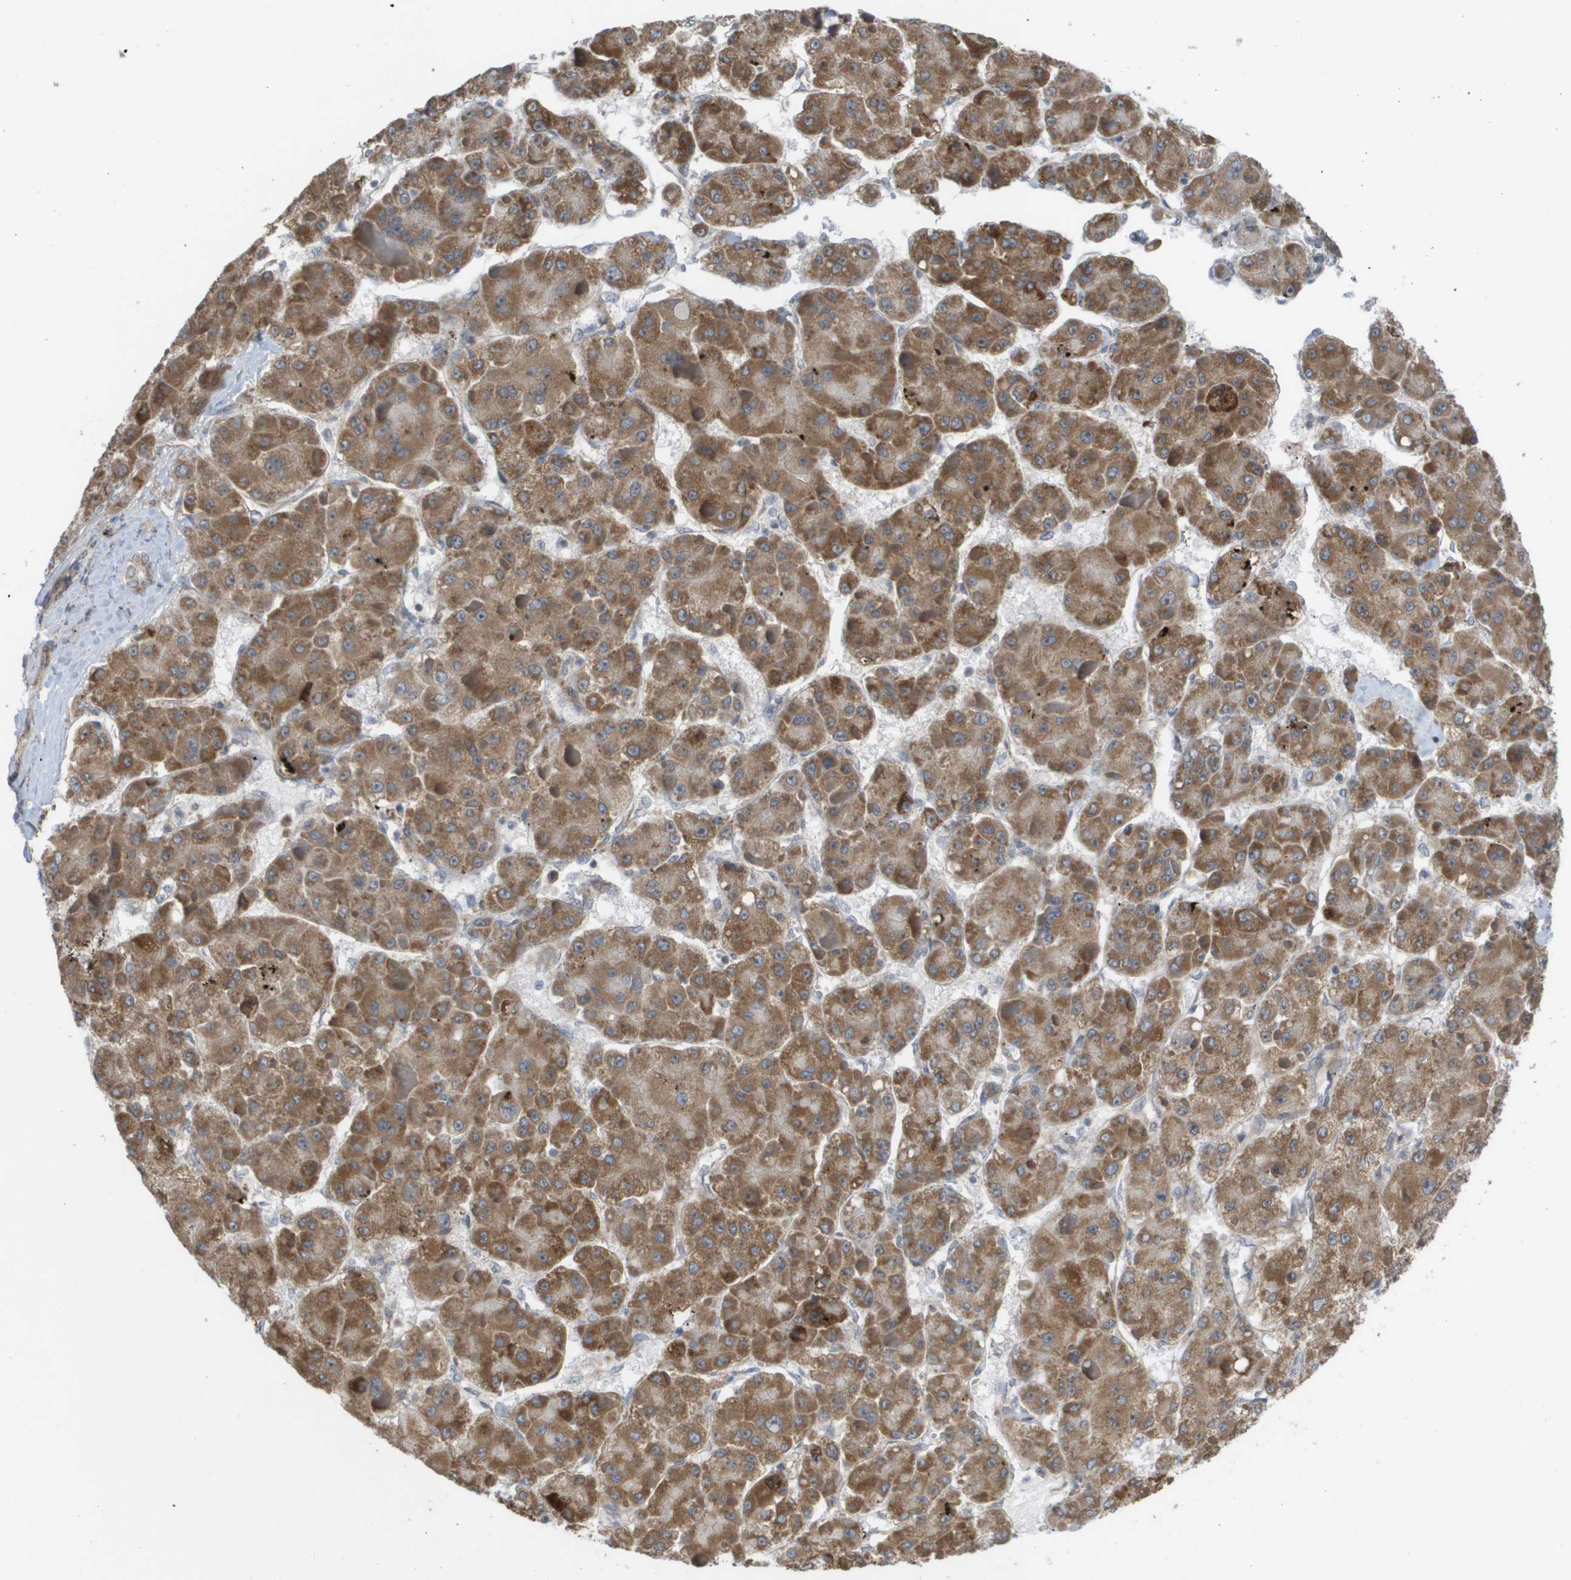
{"staining": {"intensity": "moderate", "quantity": ">75%", "location": "cytoplasmic/membranous"}, "tissue": "liver cancer", "cell_type": "Tumor cells", "image_type": "cancer", "snomed": [{"axis": "morphology", "description": "Carcinoma, Hepatocellular, NOS"}, {"axis": "topography", "description": "Liver"}], "caption": "Immunohistochemistry (IHC) (DAB (3,3'-diaminobenzidine)) staining of human liver cancer displays moderate cytoplasmic/membranous protein staining in about >75% of tumor cells.", "gene": "MTARC2", "patient": {"sex": "female", "age": 73}}